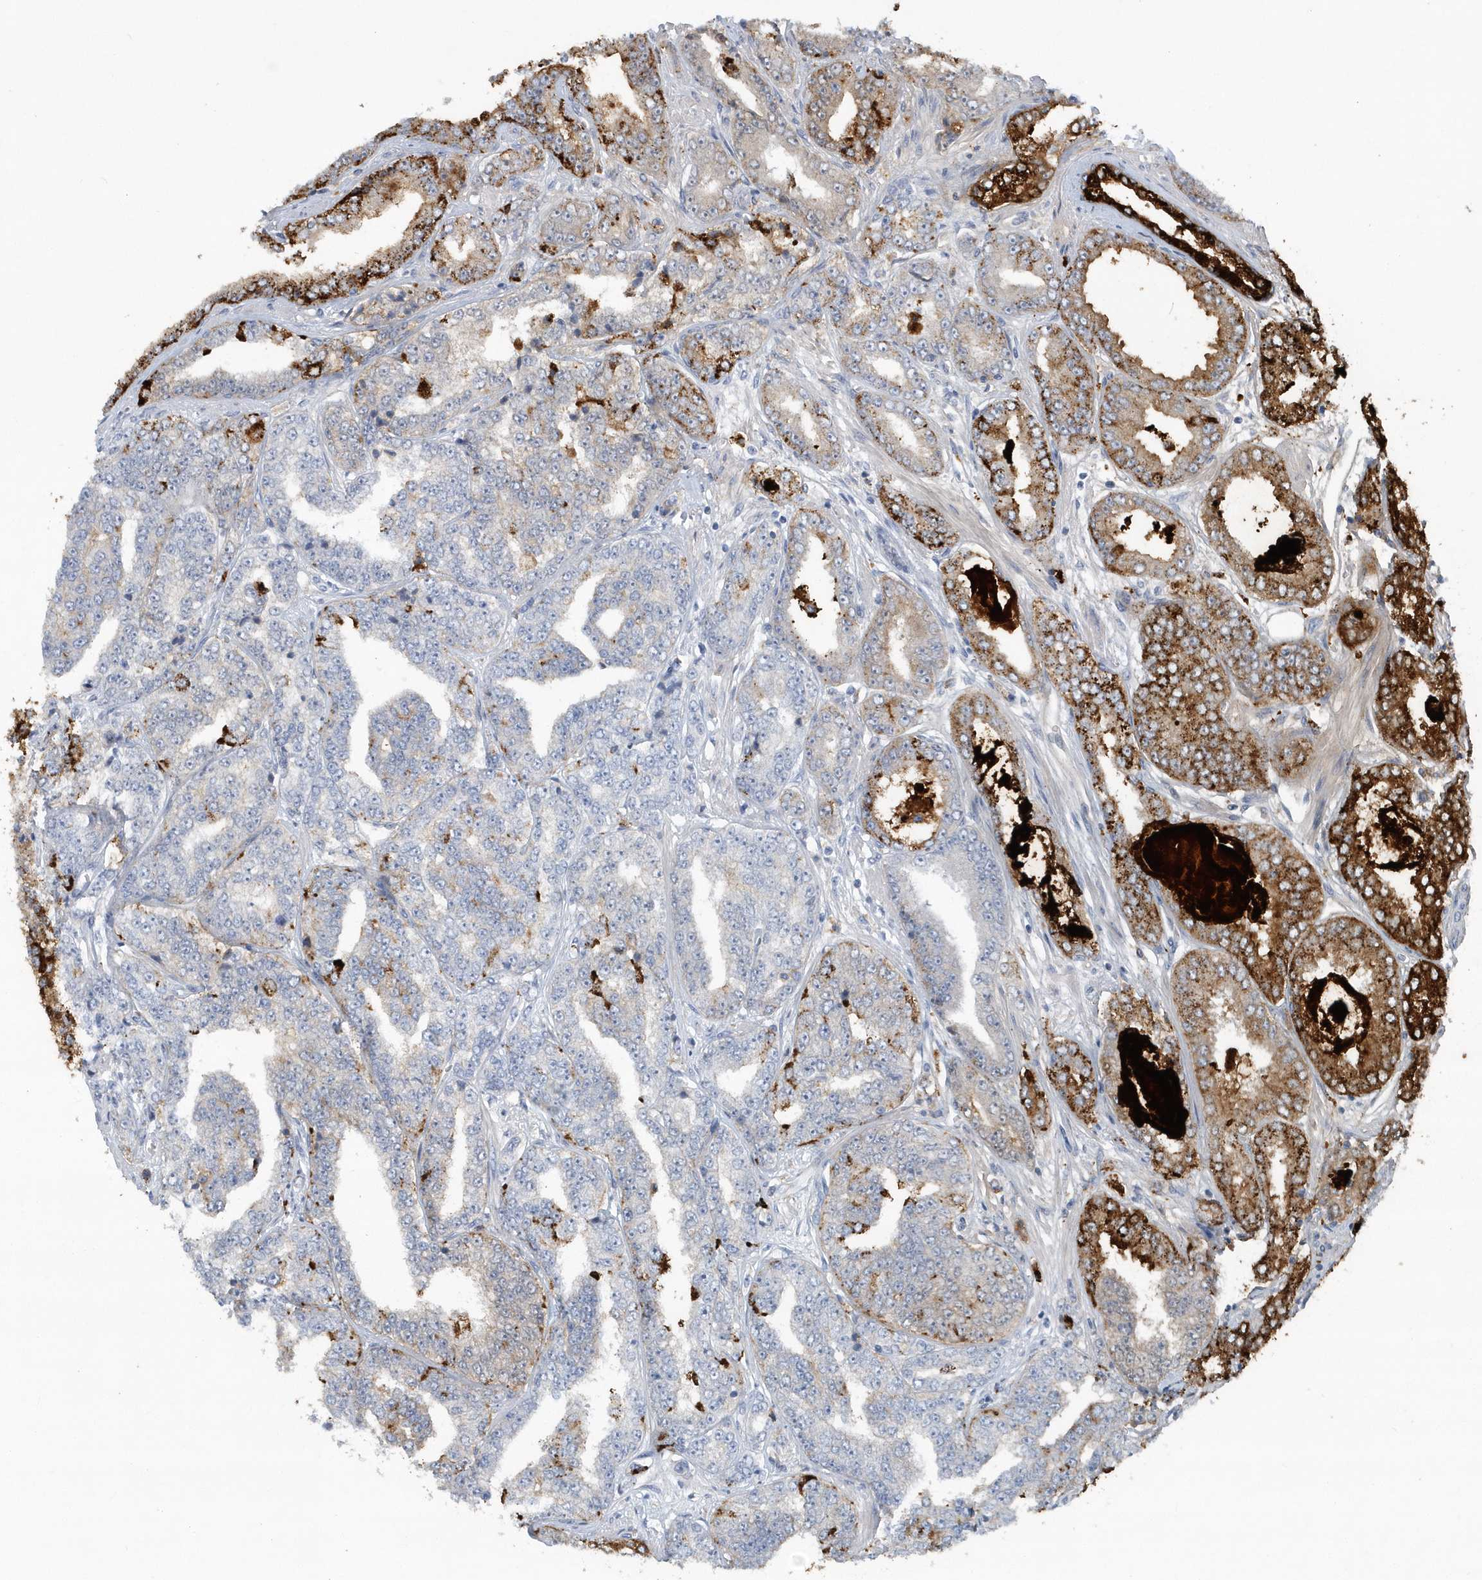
{"staining": {"intensity": "strong", "quantity": "25%-75%", "location": "cytoplasmic/membranous"}, "tissue": "prostate cancer", "cell_type": "Tumor cells", "image_type": "cancer", "snomed": [{"axis": "morphology", "description": "Adenocarcinoma, High grade"}, {"axis": "topography", "description": "Prostate"}], "caption": "Protein positivity by IHC shows strong cytoplasmic/membranous positivity in about 25%-75% of tumor cells in prostate cancer (high-grade adenocarcinoma).", "gene": "RAI14", "patient": {"sex": "male", "age": 71}}